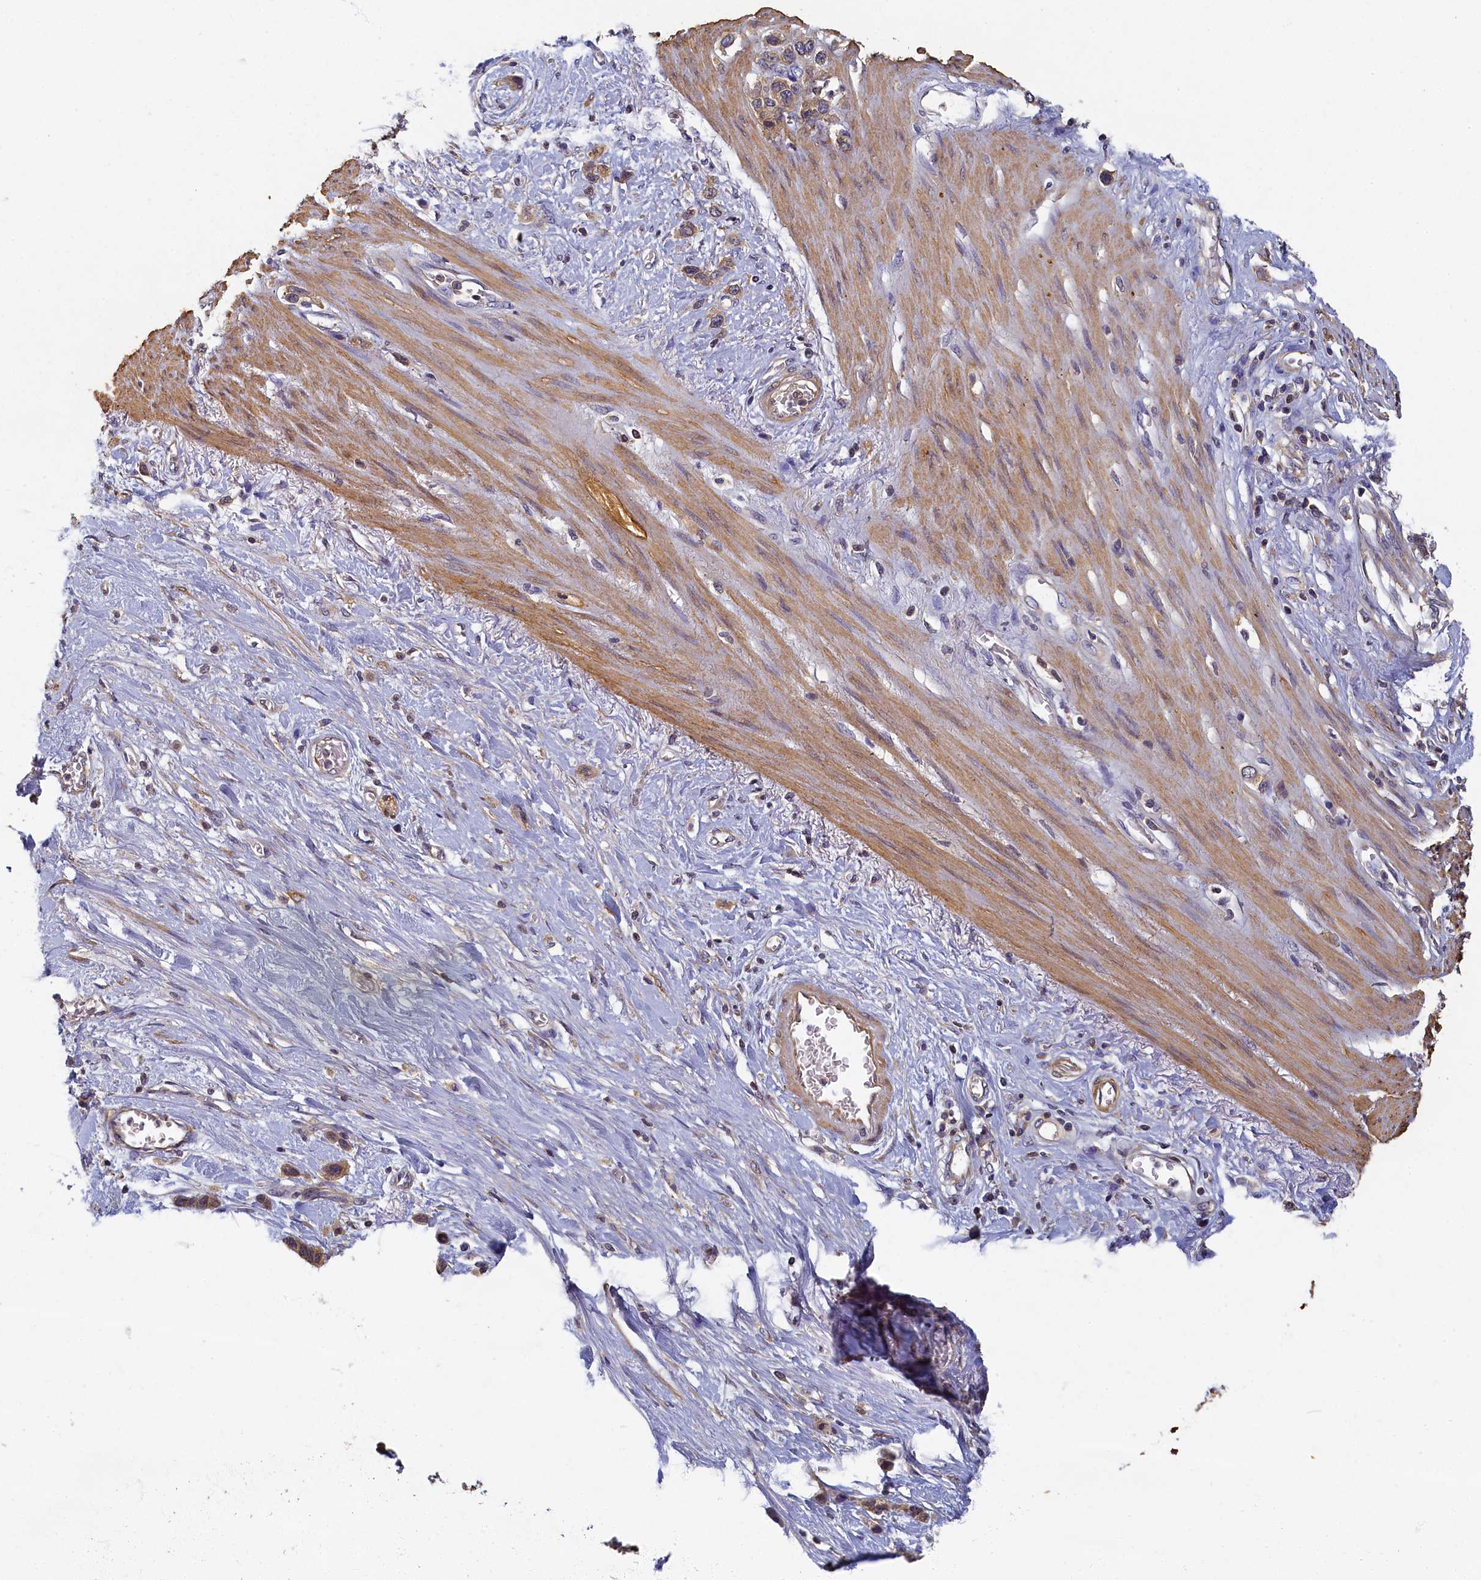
{"staining": {"intensity": "moderate", "quantity": ">75%", "location": "cytoplasmic/membranous"}, "tissue": "stomach cancer", "cell_type": "Tumor cells", "image_type": "cancer", "snomed": [{"axis": "morphology", "description": "Adenocarcinoma, NOS"}, {"axis": "morphology", "description": "Adenocarcinoma, High grade"}, {"axis": "topography", "description": "Stomach, upper"}, {"axis": "topography", "description": "Stomach, lower"}], "caption": "Stomach cancer (high-grade adenocarcinoma) stained with a protein marker exhibits moderate staining in tumor cells.", "gene": "TBCB", "patient": {"sex": "female", "age": 65}}